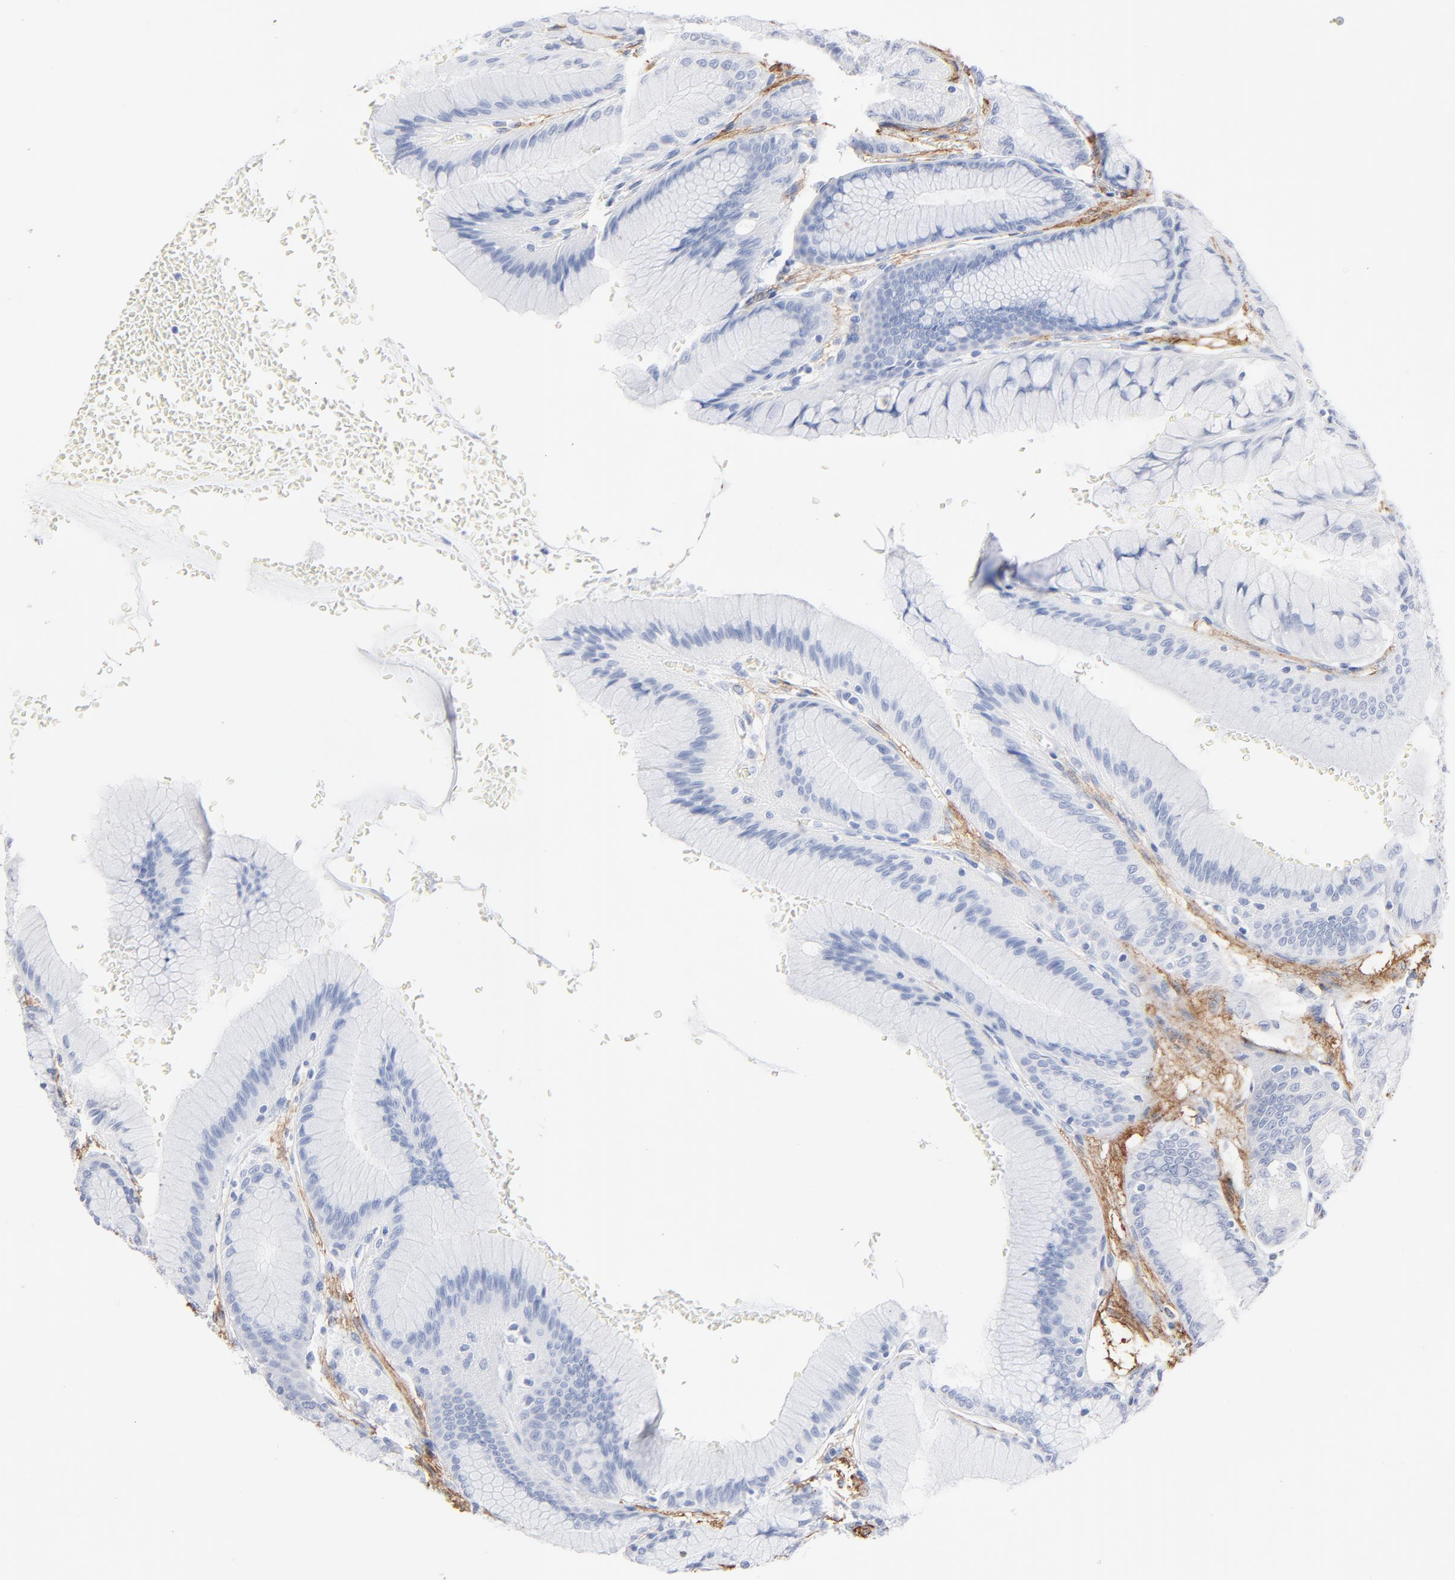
{"staining": {"intensity": "negative", "quantity": "none", "location": "none"}, "tissue": "stomach", "cell_type": "Glandular cells", "image_type": "normal", "snomed": [{"axis": "morphology", "description": "Normal tissue, NOS"}, {"axis": "morphology", "description": "Adenocarcinoma, NOS"}, {"axis": "topography", "description": "Stomach"}, {"axis": "topography", "description": "Stomach, lower"}], "caption": "The histopathology image reveals no significant expression in glandular cells of stomach.", "gene": "AGTR1", "patient": {"sex": "female", "age": 65}}